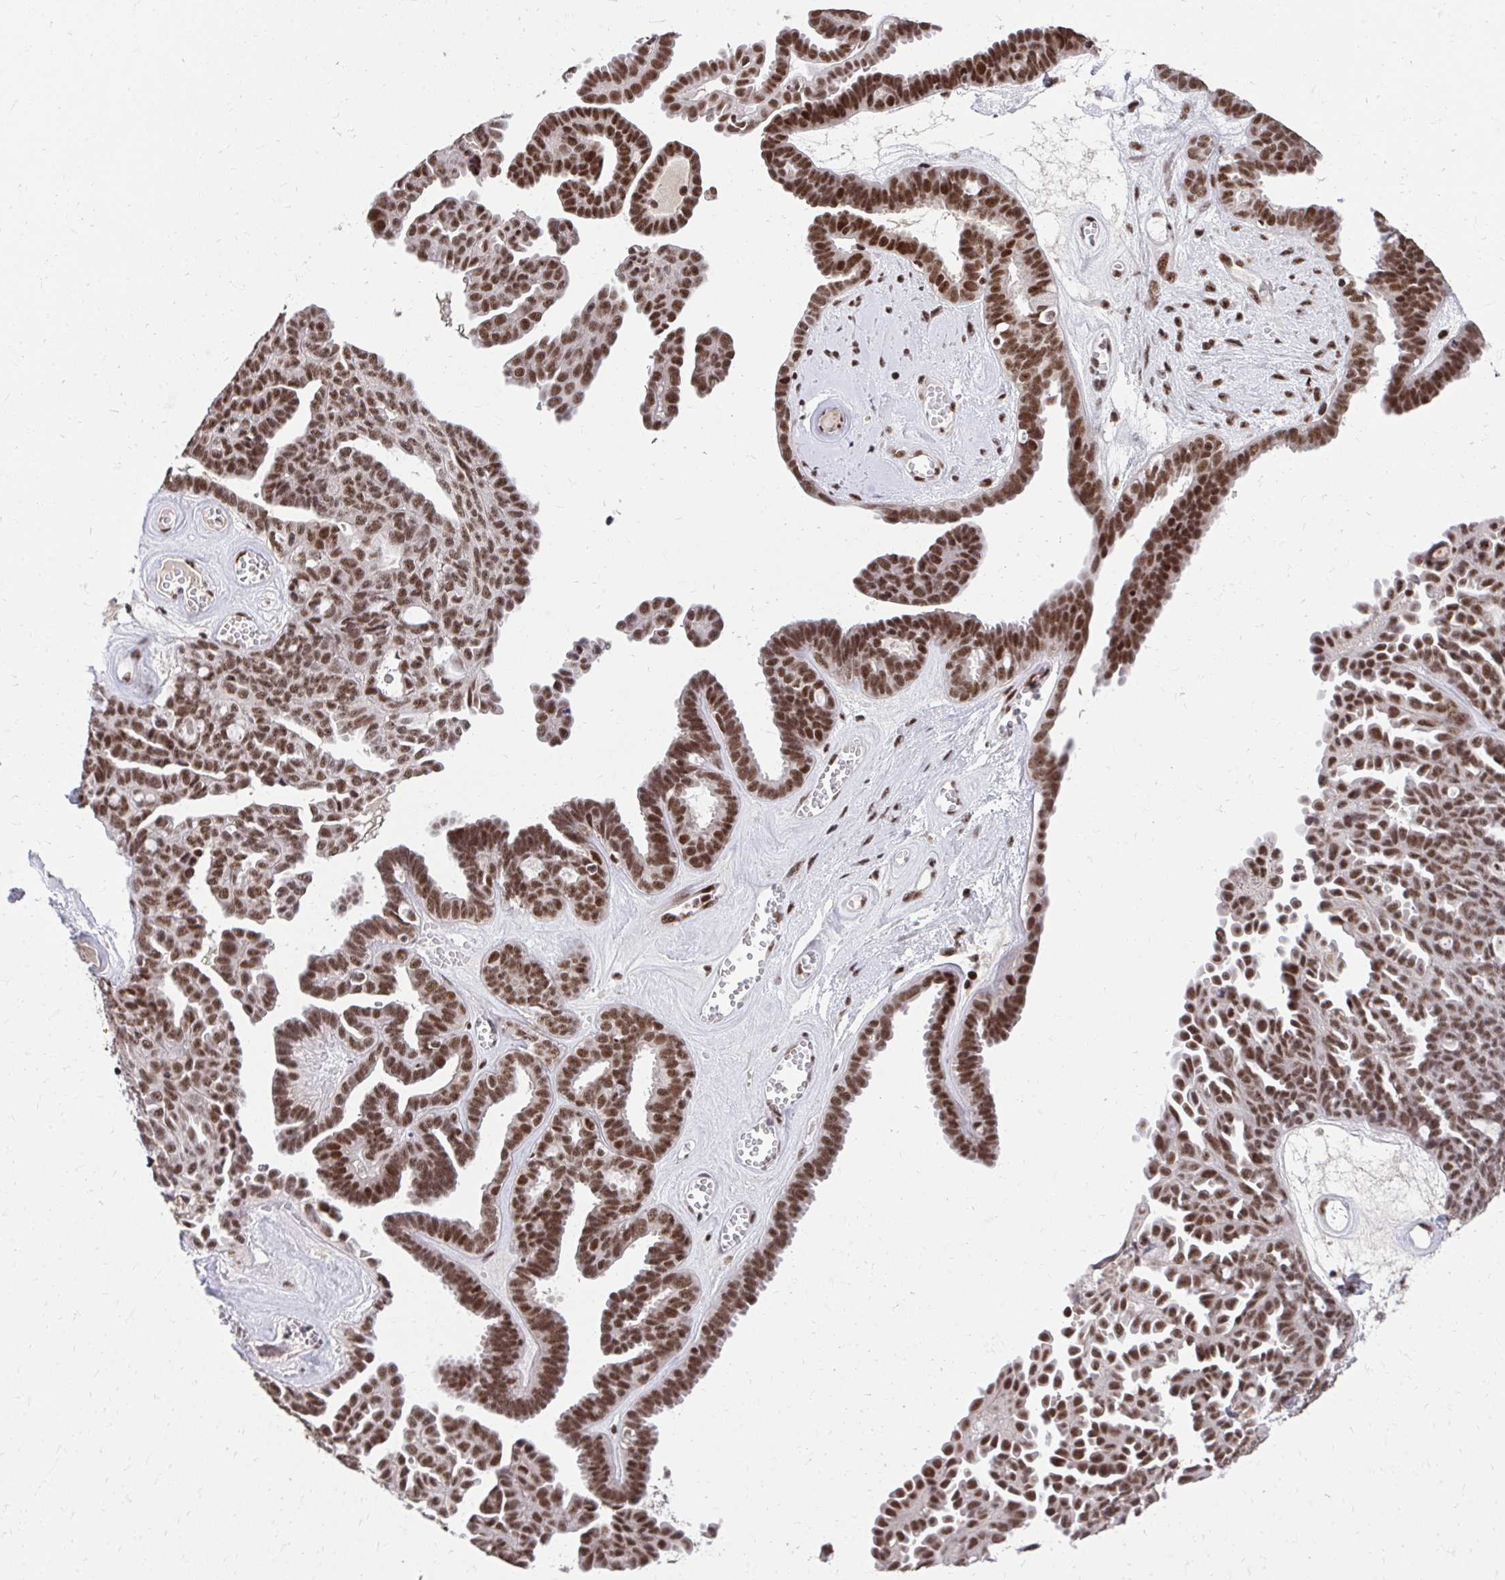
{"staining": {"intensity": "moderate", "quantity": ">75%", "location": "nuclear"}, "tissue": "ovarian cancer", "cell_type": "Tumor cells", "image_type": "cancer", "snomed": [{"axis": "morphology", "description": "Cystadenocarcinoma, serous, NOS"}, {"axis": "topography", "description": "Ovary"}], "caption": "Ovarian cancer stained with DAB immunohistochemistry demonstrates medium levels of moderate nuclear staining in approximately >75% of tumor cells.", "gene": "SYNE4", "patient": {"sex": "female", "age": 71}}